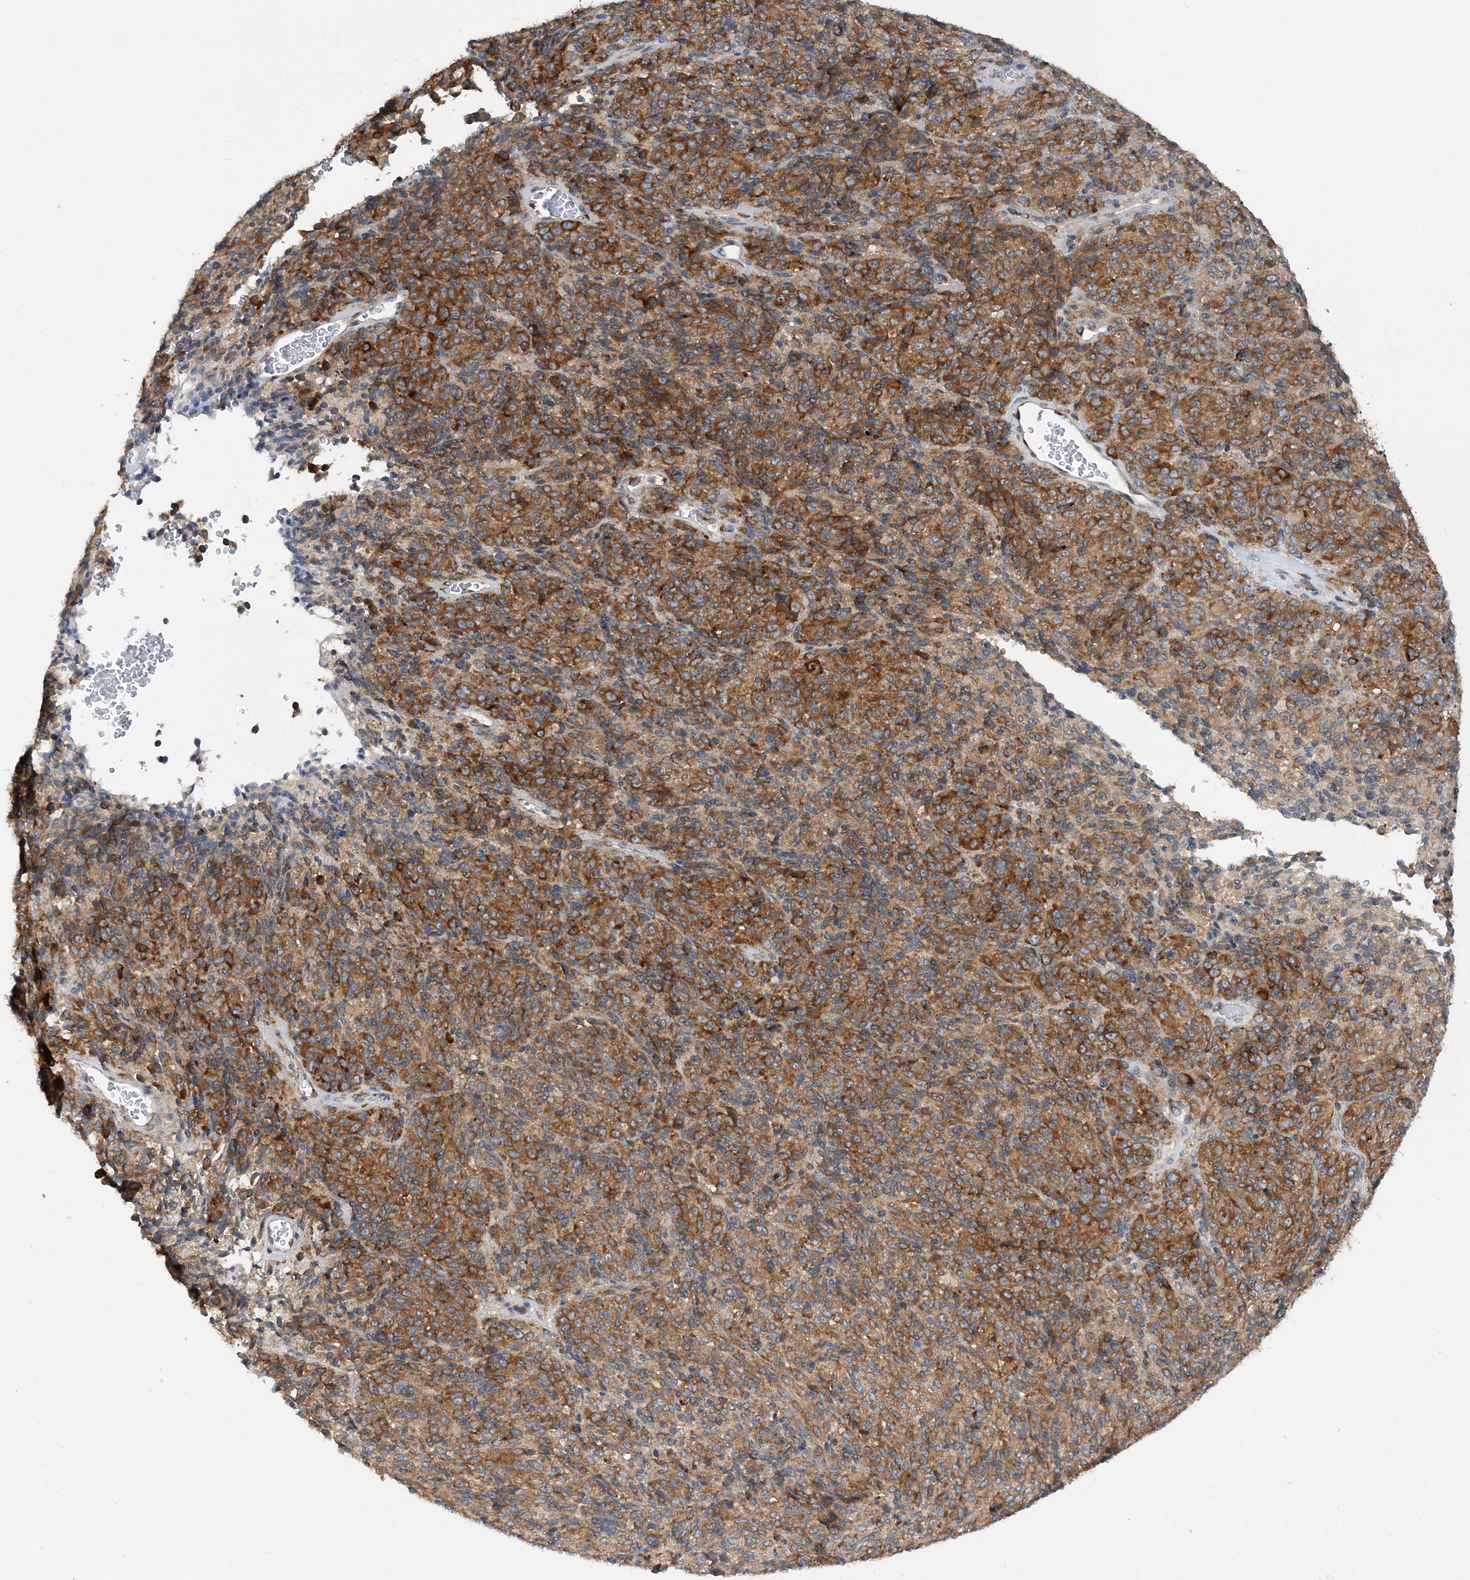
{"staining": {"intensity": "moderate", "quantity": ">75%", "location": "cytoplasmic/membranous"}, "tissue": "melanoma", "cell_type": "Tumor cells", "image_type": "cancer", "snomed": [{"axis": "morphology", "description": "Malignant melanoma, Metastatic site"}, {"axis": "topography", "description": "Brain"}], "caption": "This is a micrograph of IHC staining of malignant melanoma (metastatic site), which shows moderate expression in the cytoplasmic/membranous of tumor cells.", "gene": "LARP4B", "patient": {"sex": "female", "age": 56}}